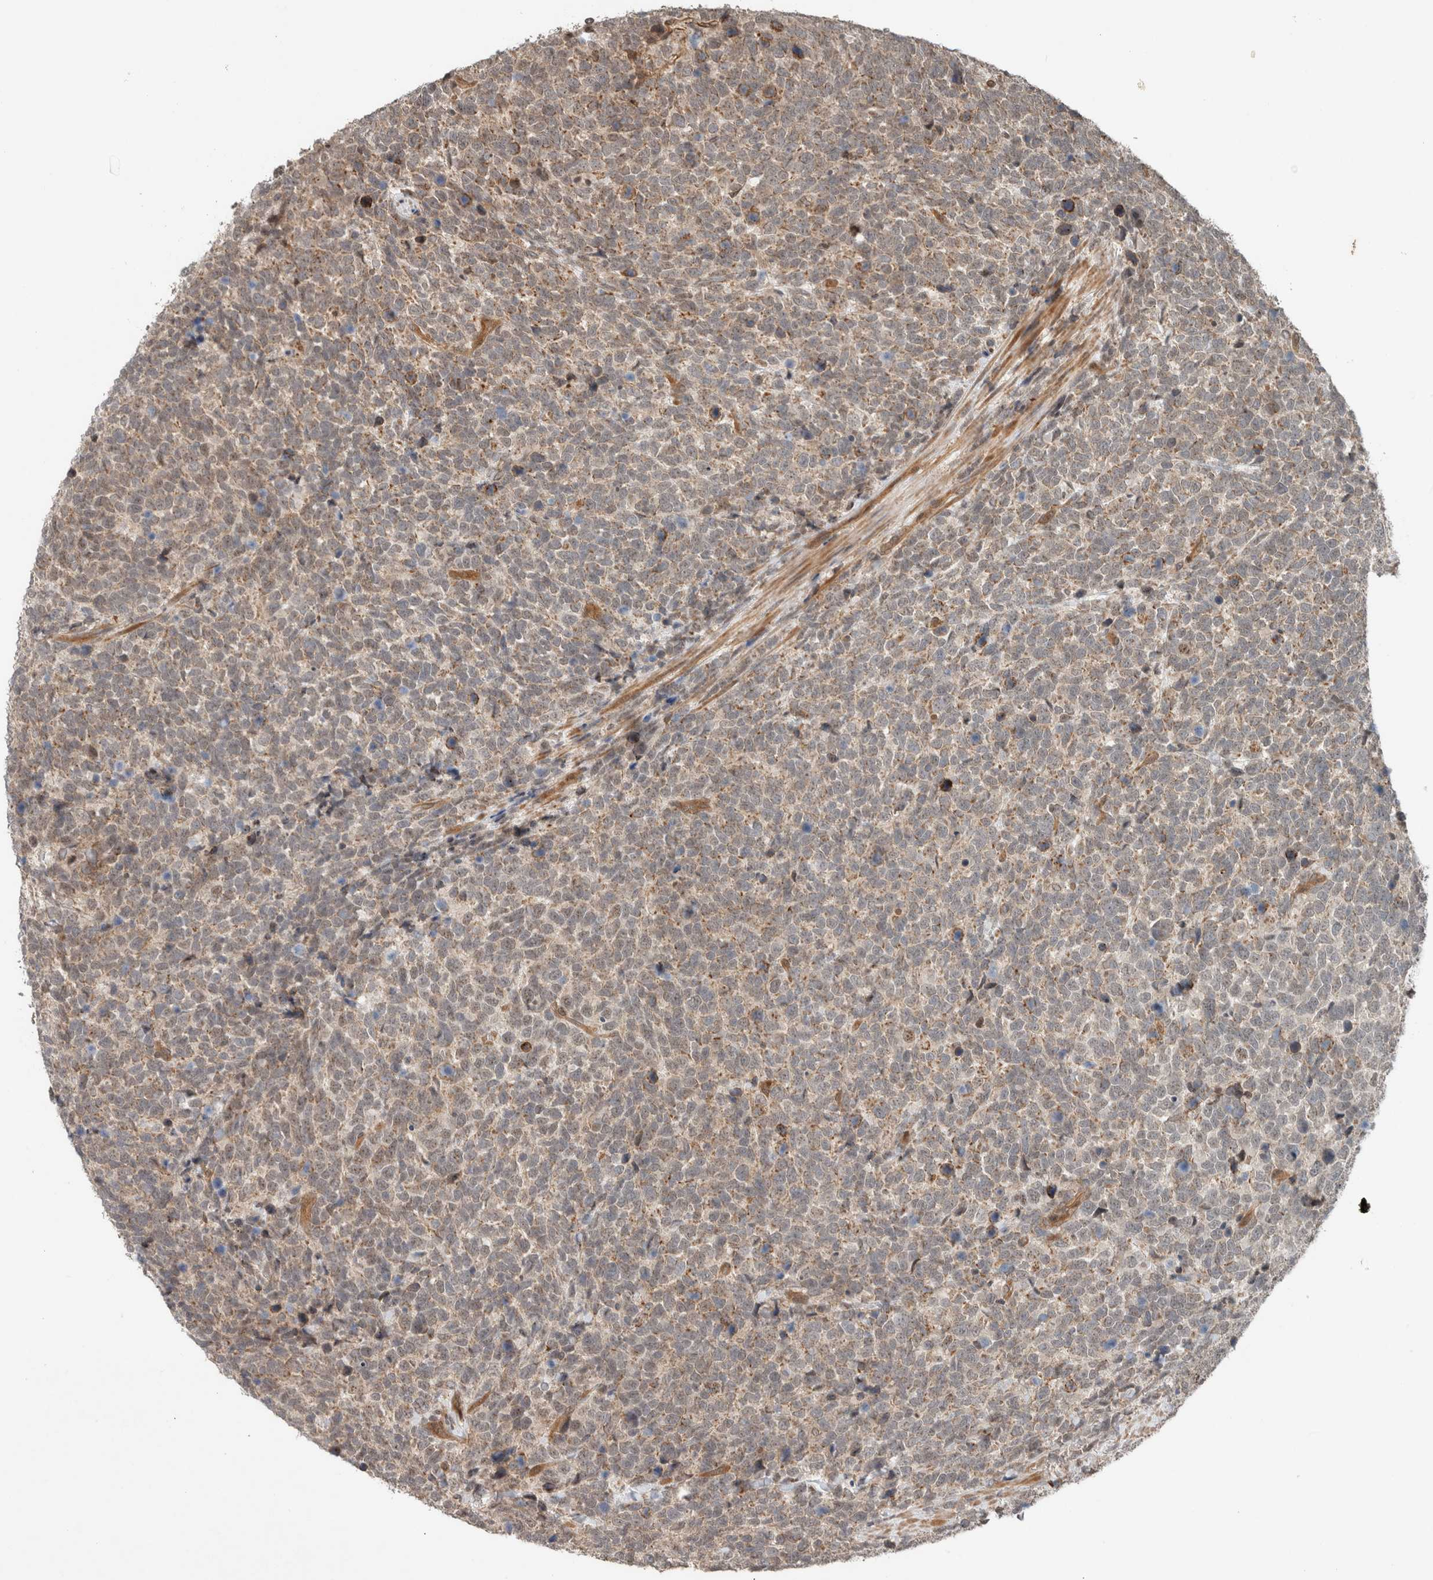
{"staining": {"intensity": "weak", "quantity": ">75%", "location": "cytoplasmic/membranous"}, "tissue": "urothelial cancer", "cell_type": "Tumor cells", "image_type": "cancer", "snomed": [{"axis": "morphology", "description": "Urothelial carcinoma, High grade"}, {"axis": "topography", "description": "Urinary bladder"}], "caption": "Weak cytoplasmic/membranous protein staining is present in approximately >75% of tumor cells in high-grade urothelial carcinoma.", "gene": "CAAP1", "patient": {"sex": "female", "age": 82}}